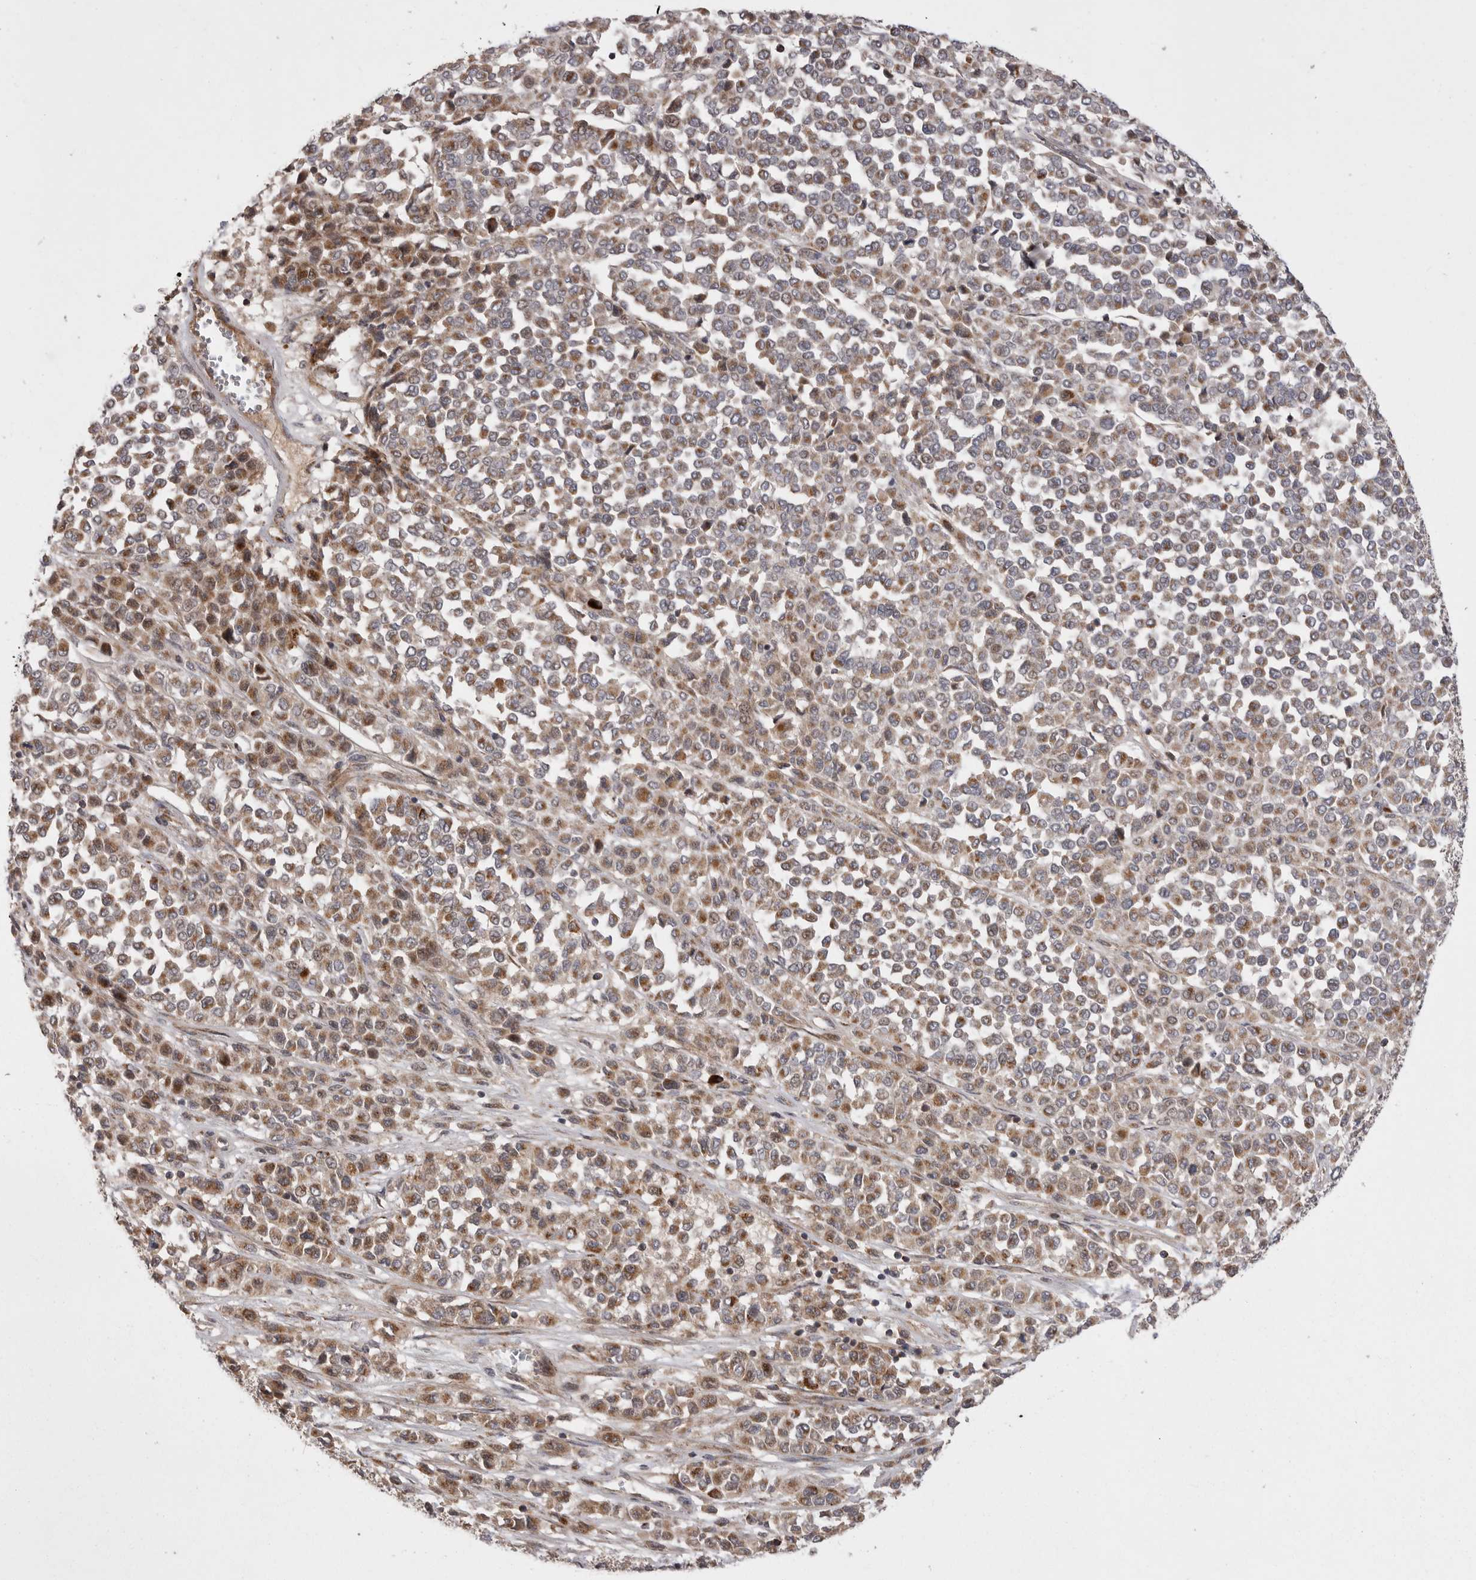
{"staining": {"intensity": "moderate", "quantity": ">75%", "location": "cytoplasmic/membranous"}, "tissue": "melanoma", "cell_type": "Tumor cells", "image_type": "cancer", "snomed": [{"axis": "morphology", "description": "Malignant melanoma, Metastatic site"}, {"axis": "topography", "description": "Pancreas"}], "caption": "Protein positivity by immunohistochemistry shows moderate cytoplasmic/membranous expression in about >75% of tumor cells in melanoma. The protein of interest is stained brown, and the nuclei are stained in blue (DAB IHC with brightfield microscopy, high magnification).", "gene": "KYAT3", "patient": {"sex": "female", "age": 30}}